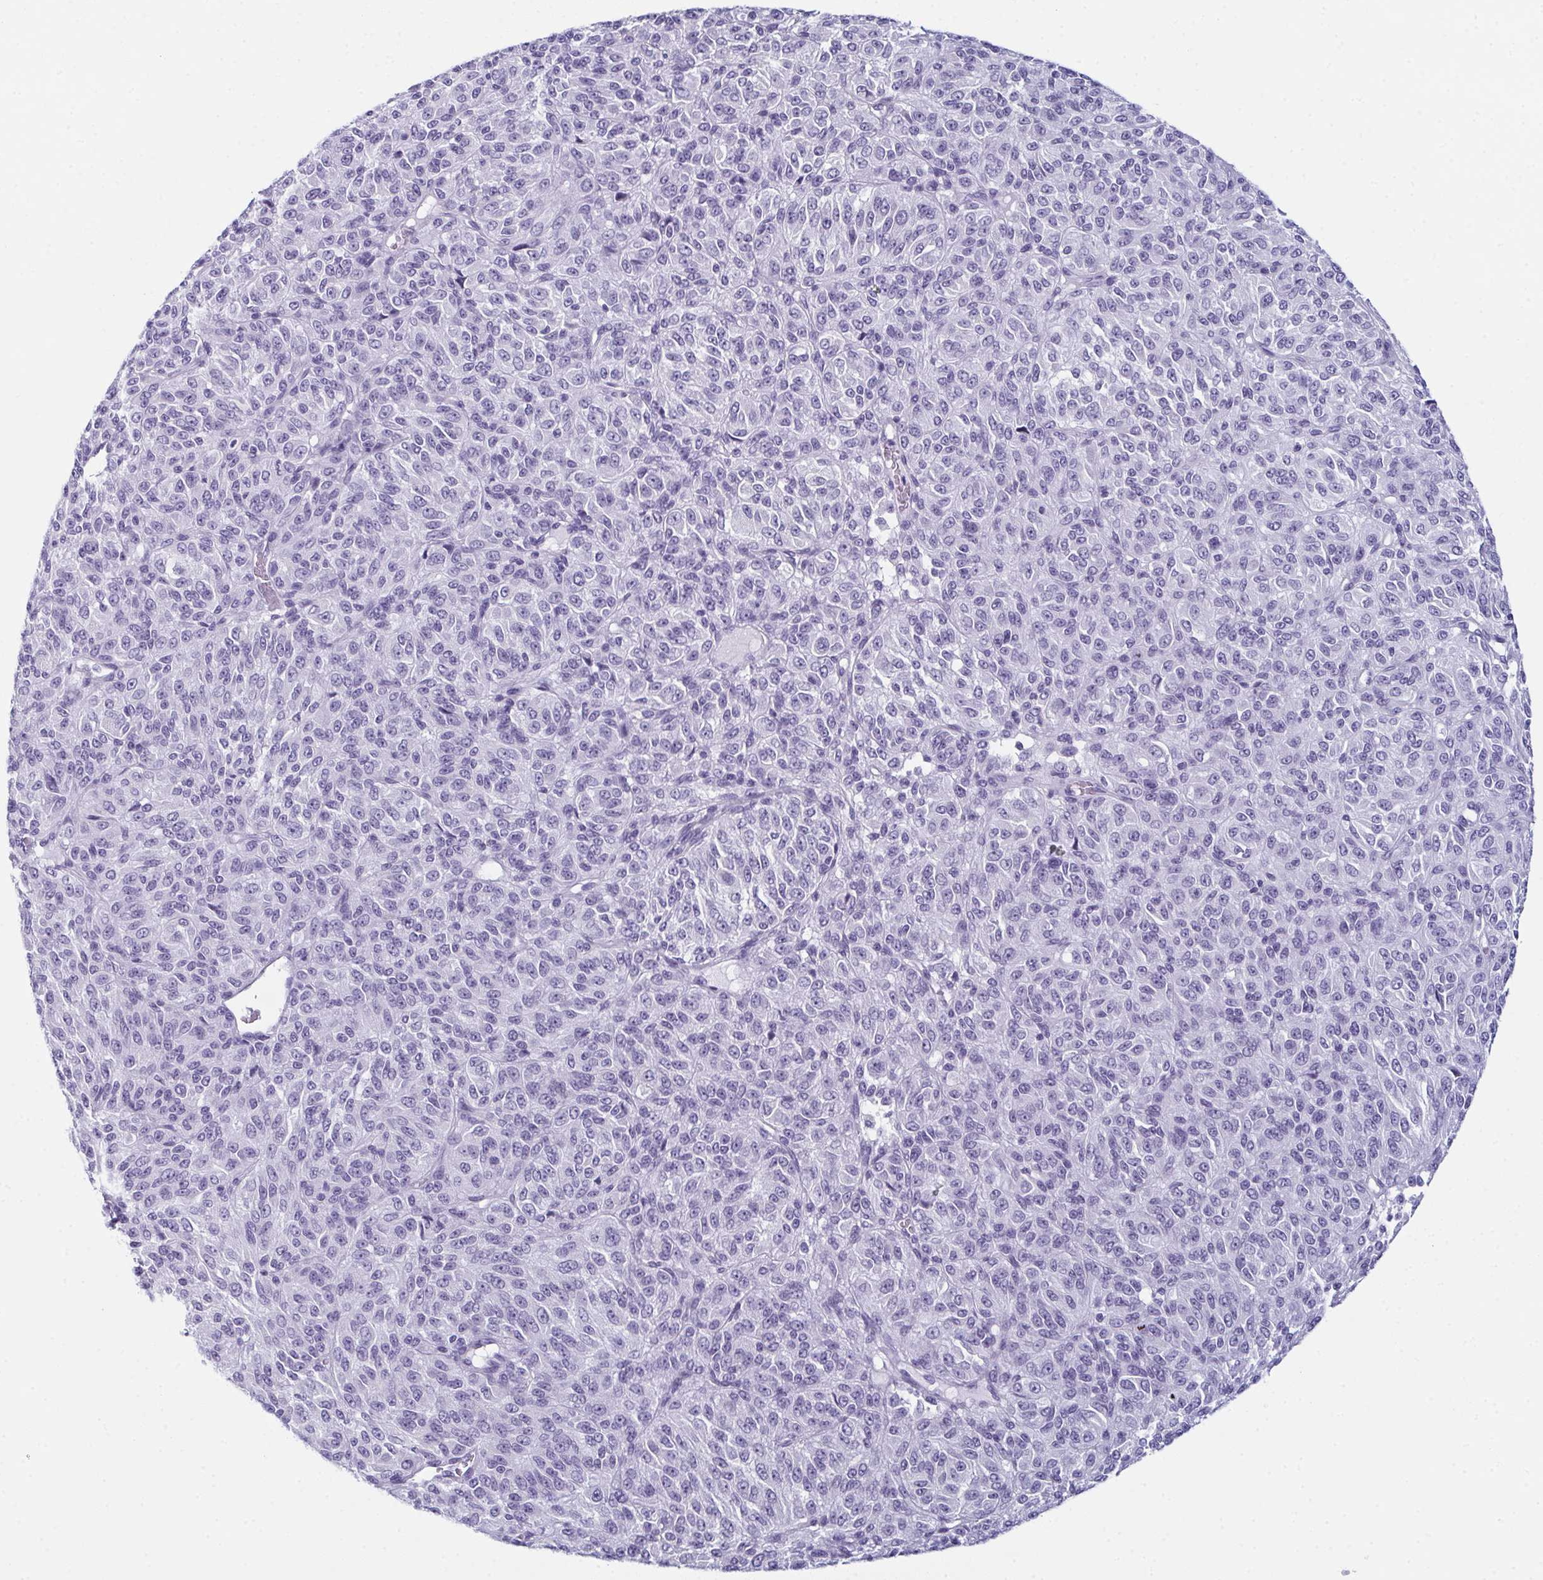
{"staining": {"intensity": "negative", "quantity": "none", "location": "none"}, "tissue": "melanoma", "cell_type": "Tumor cells", "image_type": "cancer", "snomed": [{"axis": "morphology", "description": "Malignant melanoma, Metastatic site"}, {"axis": "topography", "description": "Brain"}], "caption": "Tumor cells are negative for brown protein staining in malignant melanoma (metastatic site). Nuclei are stained in blue.", "gene": "ENKUR", "patient": {"sex": "female", "age": 56}}